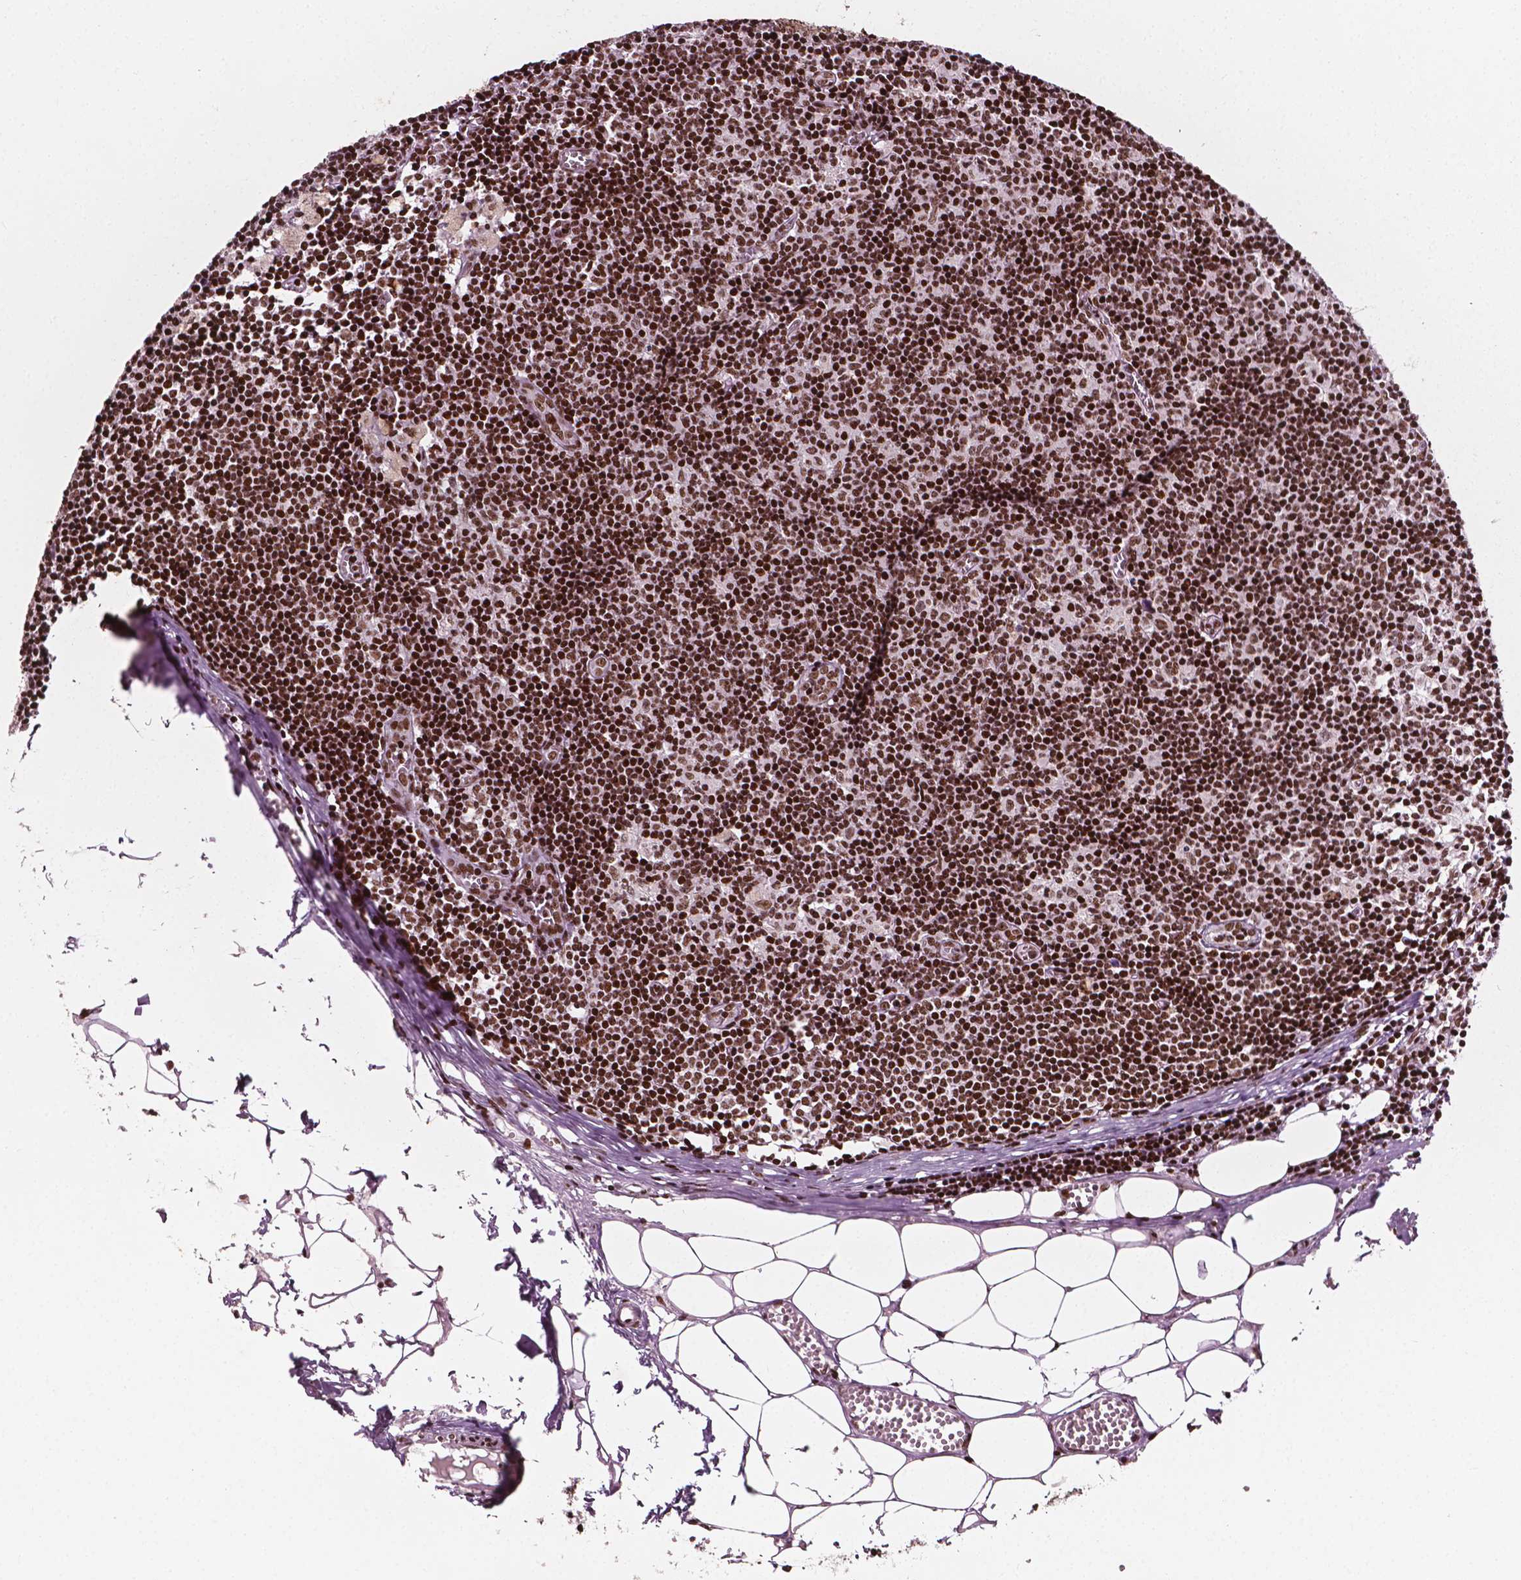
{"staining": {"intensity": "strong", "quantity": ">75%", "location": "nuclear"}, "tissue": "lymph node", "cell_type": "Non-germinal center cells", "image_type": "normal", "snomed": [{"axis": "morphology", "description": "Normal tissue, NOS"}, {"axis": "topography", "description": "Lymph node"}], "caption": "Lymph node stained with DAB (3,3'-diaminobenzidine) immunohistochemistry (IHC) demonstrates high levels of strong nuclear staining in about >75% of non-germinal center cells.", "gene": "CTCF", "patient": {"sex": "female", "age": 52}}